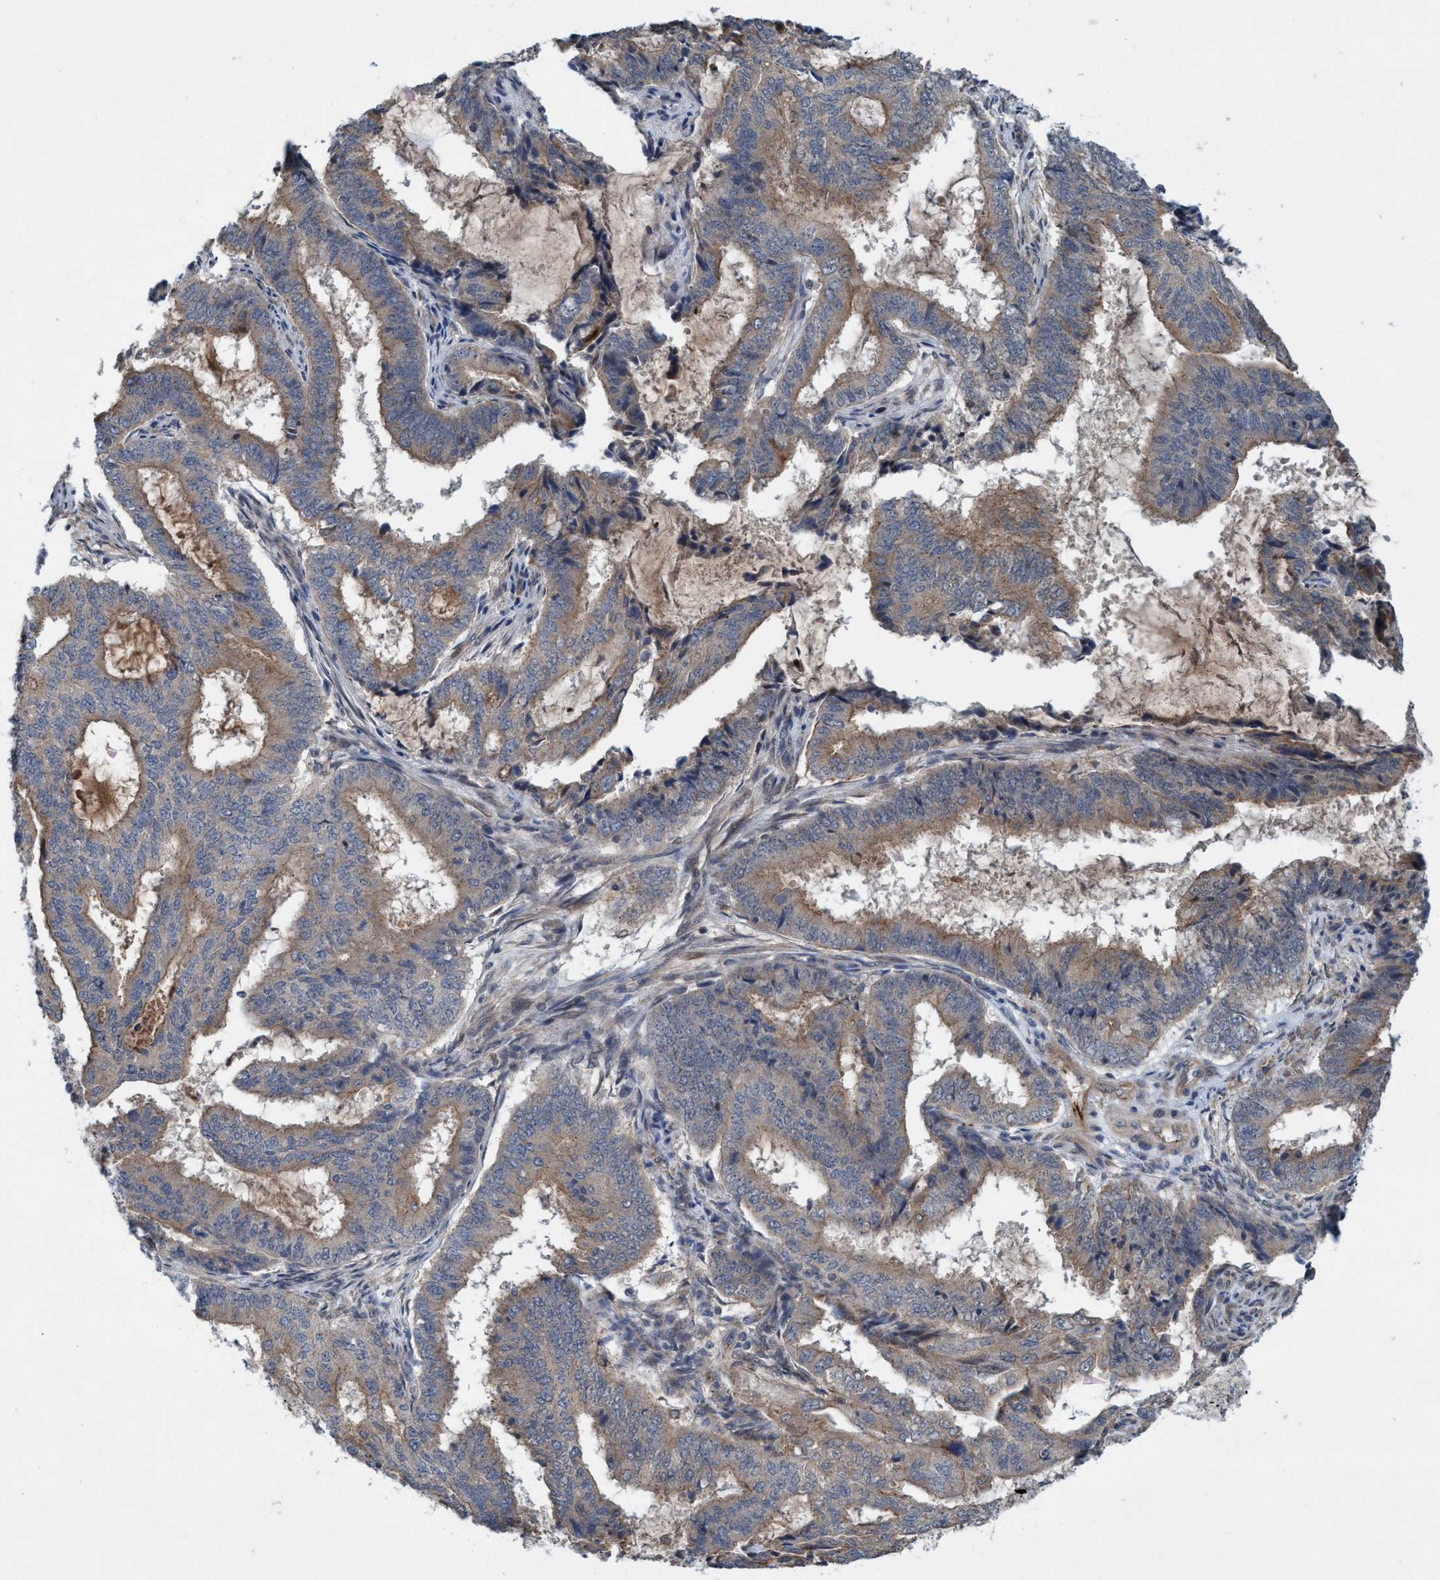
{"staining": {"intensity": "weak", "quantity": ">75%", "location": "cytoplasmic/membranous"}, "tissue": "endometrial cancer", "cell_type": "Tumor cells", "image_type": "cancer", "snomed": [{"axis": "morphology", "description": "Adenocarcinoma, NOS"}, {"axis": "topography", "description": "Endometrium"}], "caption": "Tumor cells show low levels of weak cytoplasmic/membranous staining in about >75% of cells in endometrial cancer (adenocarcinoma).", "gene": "TRIM65", "patient": {"sex": "female", "age": 51}}